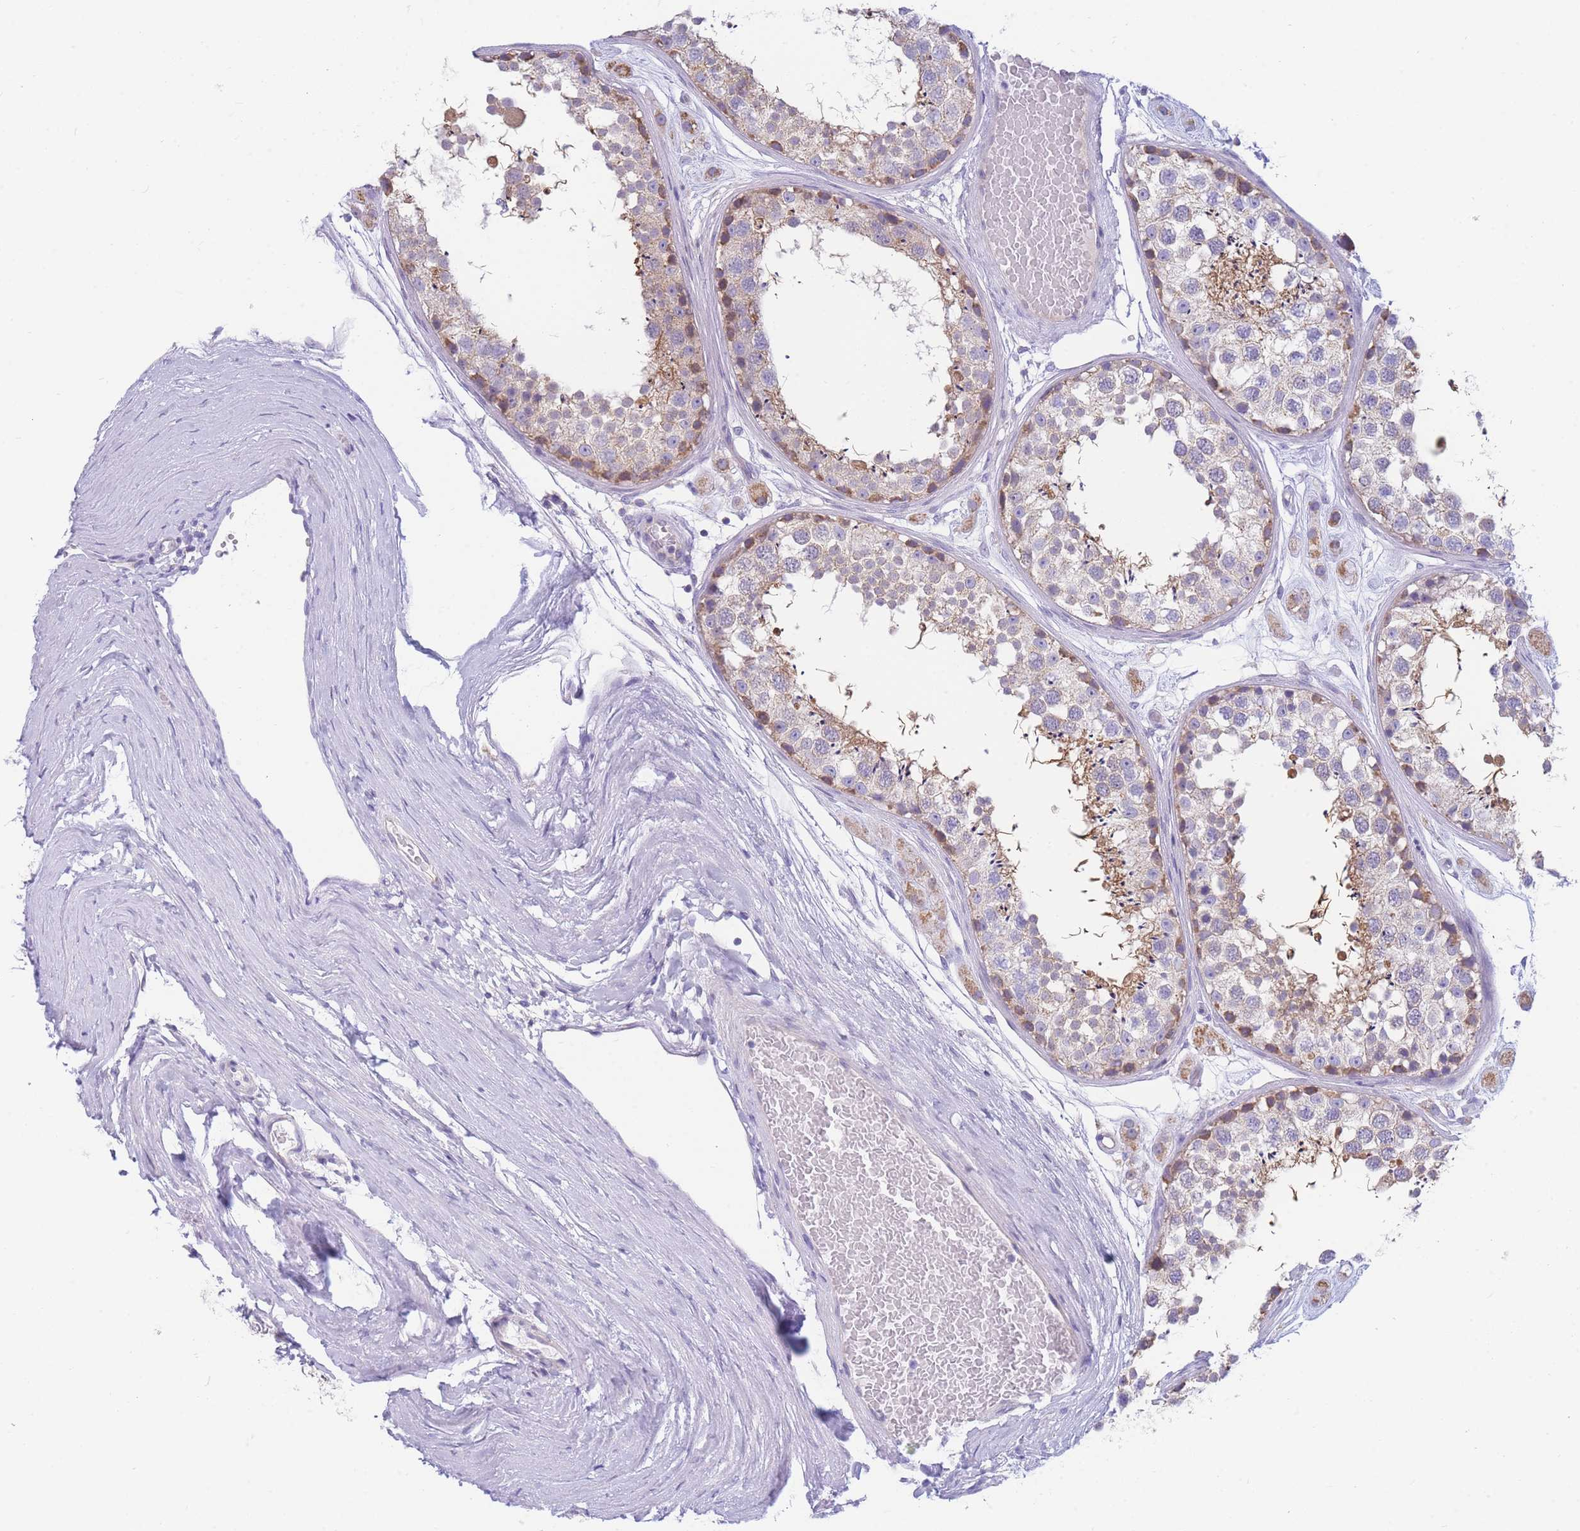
{"staining": {"intensity": "moderate", "quantity": "25%-75%", "location": "cytoplasmic/membranous"}, "tissue": "testis", "cell_type": "Cells in seminiferous ducts", "image_type": "normal", "snomed": [{"axis": "morphology", "description": "Normal tissue, NOS"}, {"axis": "topography", "description": "Testis"}], "caption": "Moderate cytoplasmic/membranous positivity for a protein is identified in about 25%-75% of cells in seminiferous ducts of unremarkable testis using immunohistochemistry (IHC).", "gene": "DHRS11", "patient": {"sex": "male", "age": 25}}